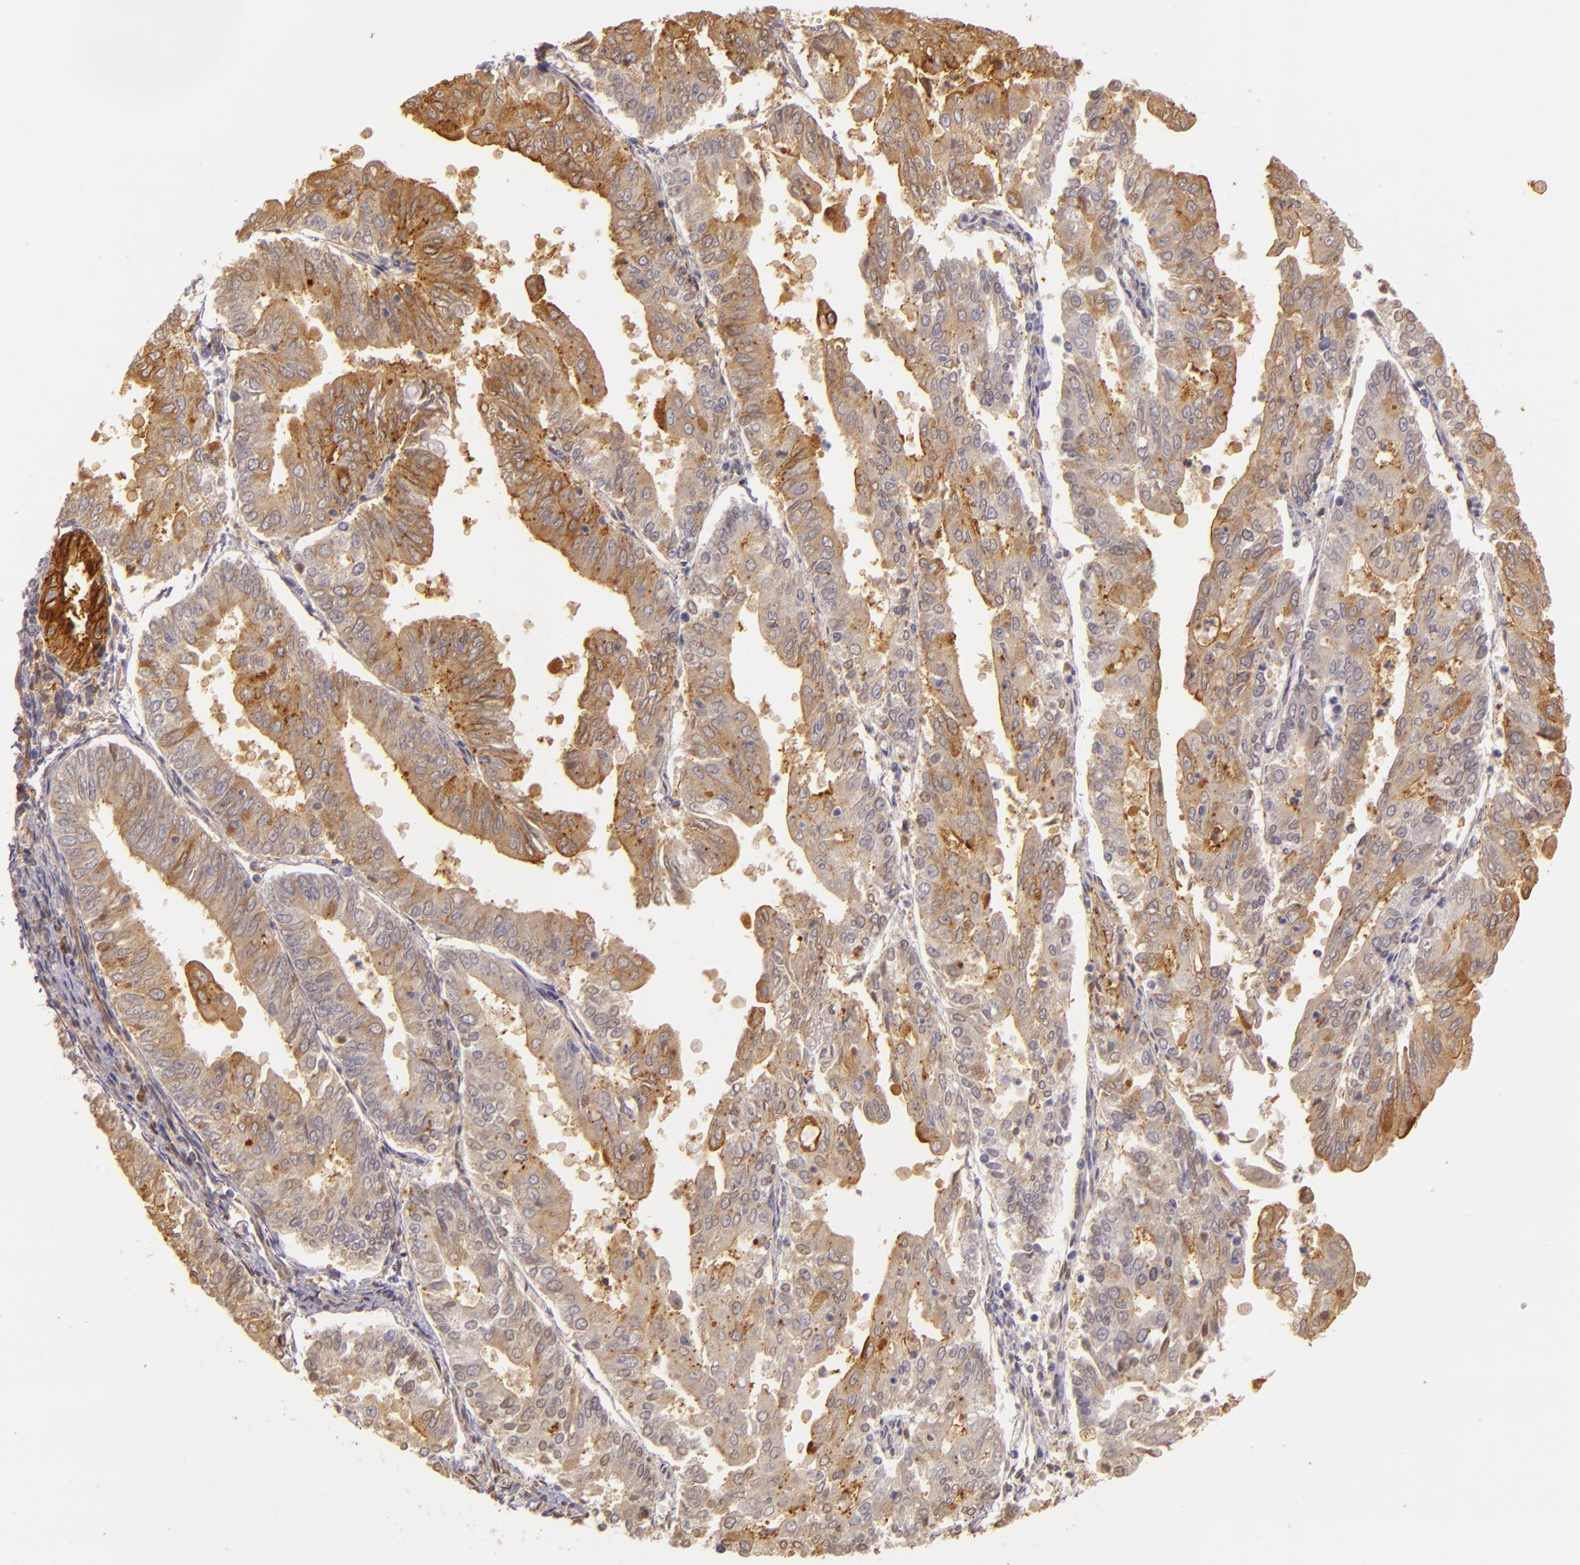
{"staining": {"intensity": "moderate", "quantity": ">75%", "location": "cytoplasmic/membranous"}, "tissue": "endometrial cancer", "cell_type": "Tumor cells", "image_type": "cancer", "snomed": [{"axis": "morphology", "description": "Adenocarcinoma, NOS"}, {"axis": "topography", "description": "Endometrium"}], "caption": "Protein positivity by IHC exhibits moderate cytoplasmic/membranous expression in about >75% of tumor cells in endometrial cancer (adenocarcinoma).", "gene": "CTSF", "patient": {"sex": "female", "age": 79}}